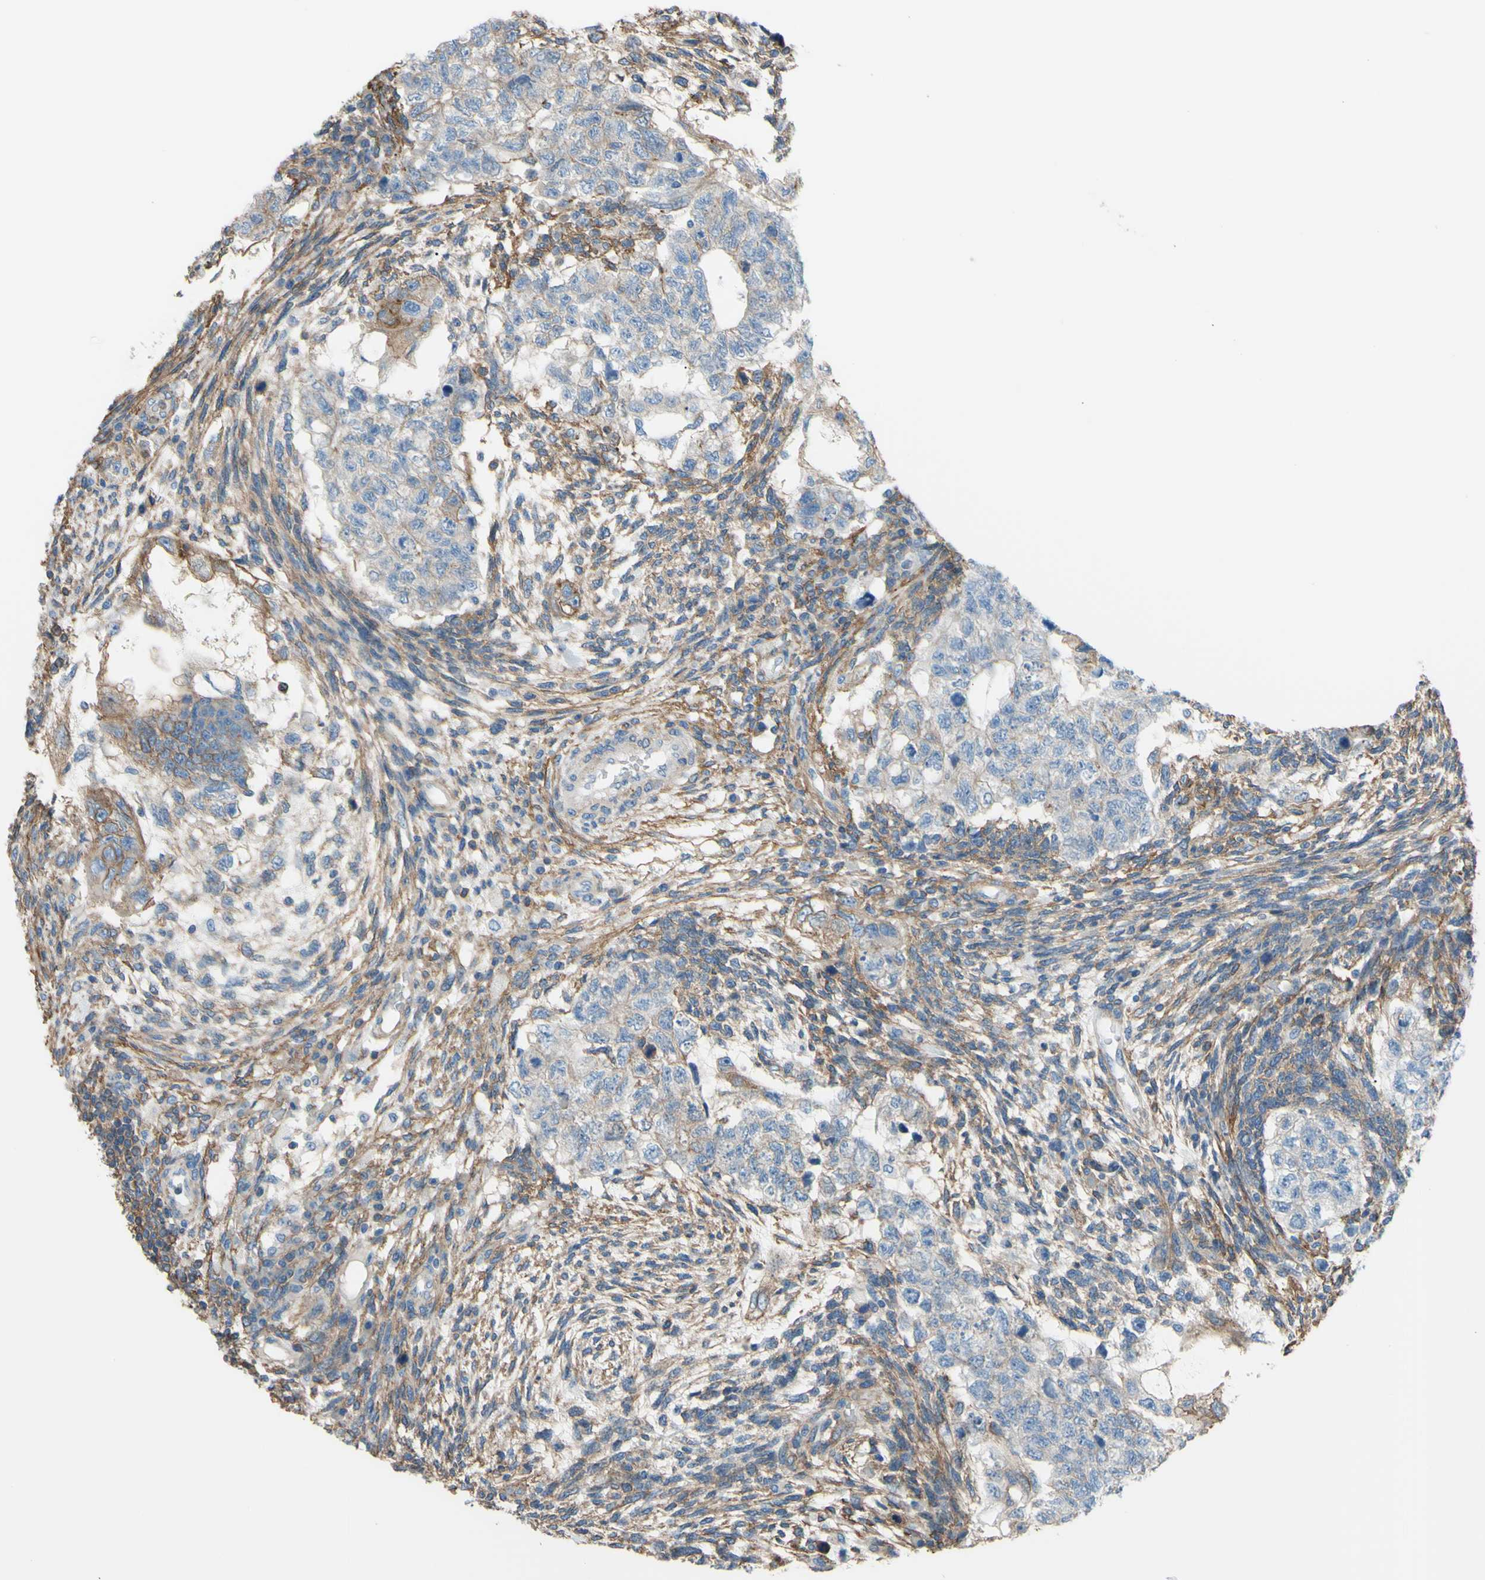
{"staining": {"intensity": "negative", "quantity": "none", "location": "none"}, "tissue": "testis cancer", "cell_type": "Tumor cells", "image_type": "cancer", "snomed": [{"axis": "morphology", "description": "Normal tissue, NOS"}, {"axis": "morphology", "description": "Carcinoma, Embryonal, NOS"}, {"axis": "topography", "description": "Testis"}], "caption": "This is a image of immunohistochemistry (IHC) staining of testis cancer, which shows no expression in tumor cells.", "gene": "ADD1", "patient": {"sex": "male", "age": 36}}